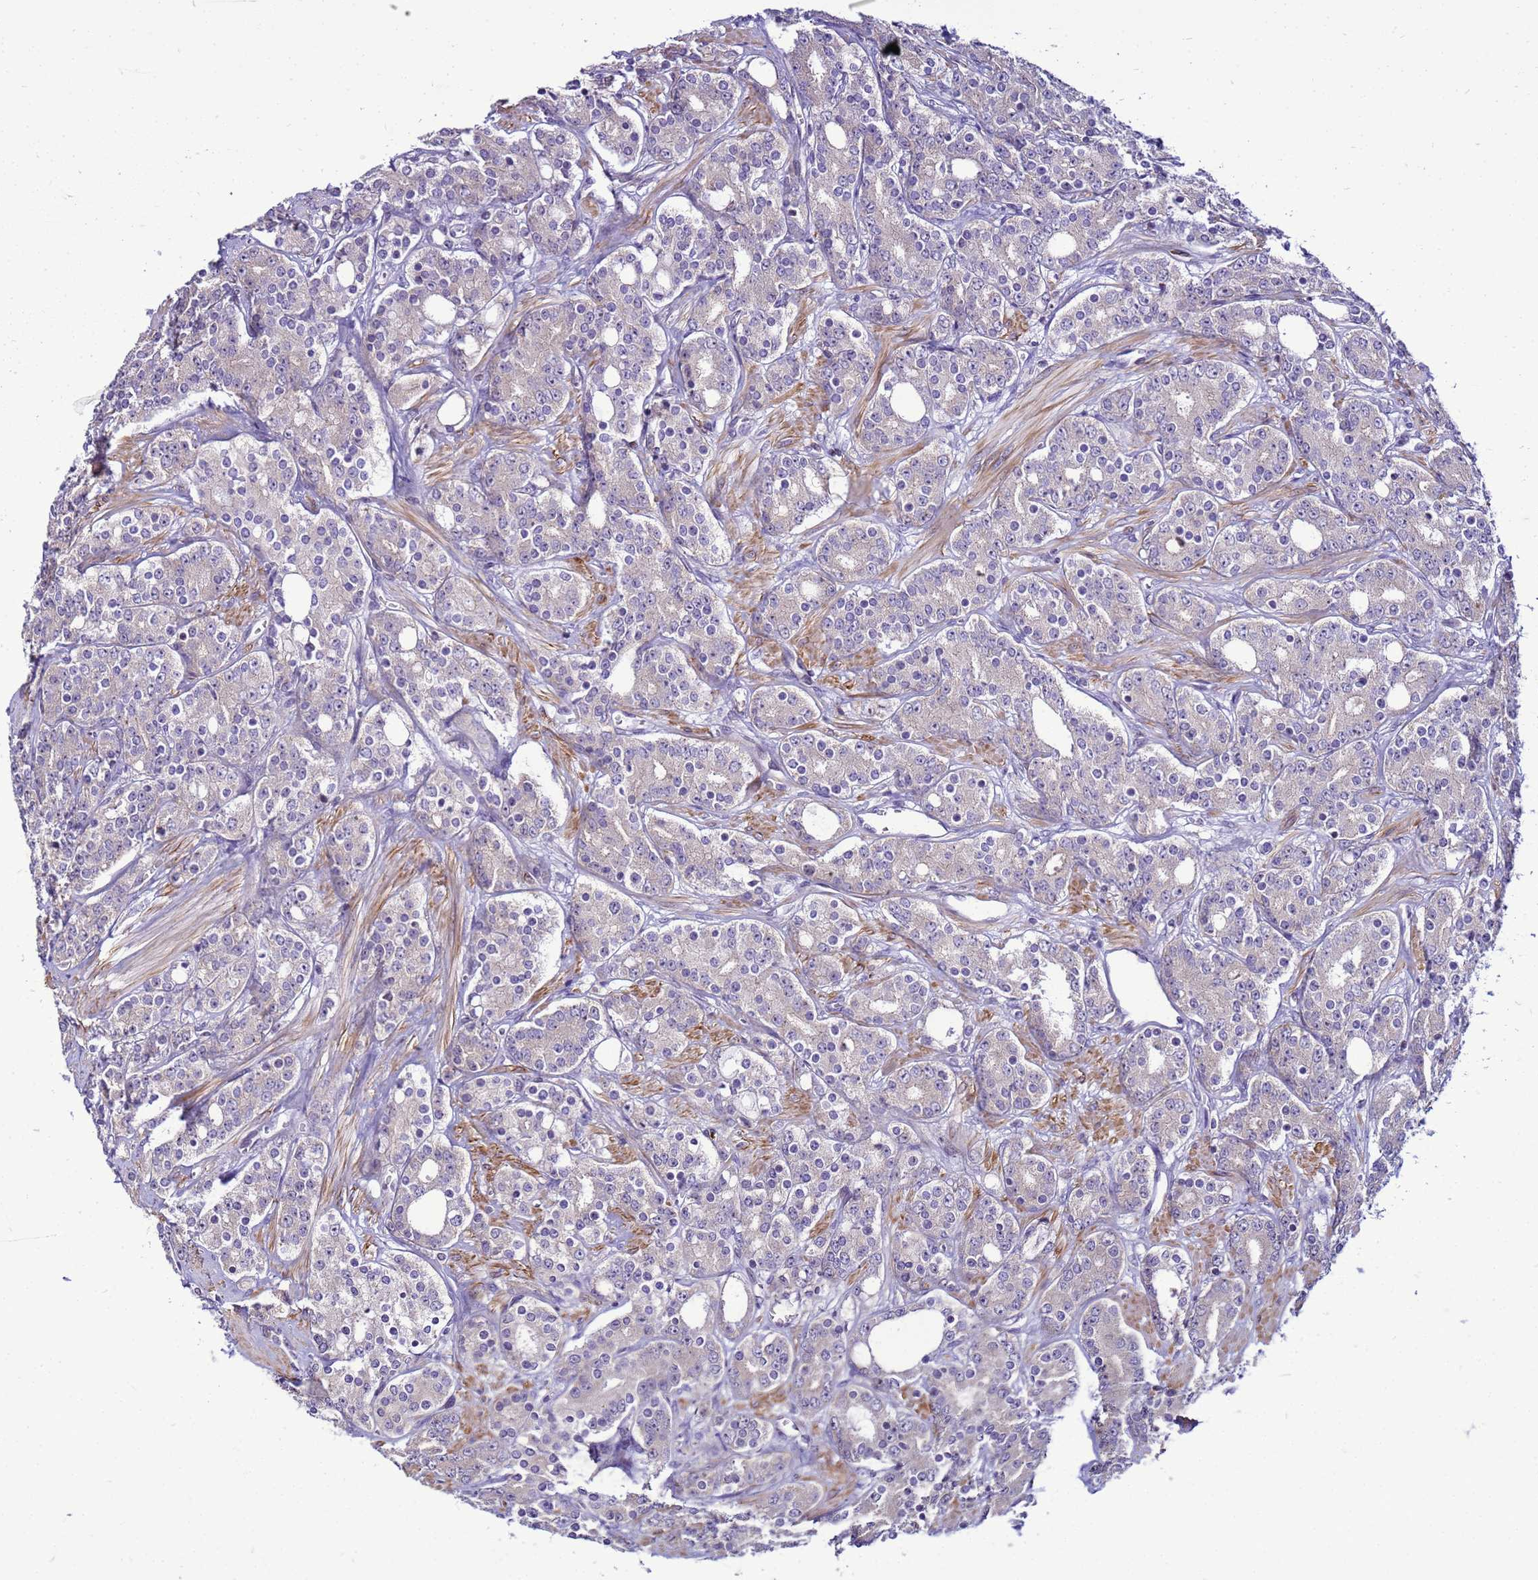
{"staining": {"intensity": "negative", "quantity": "none", "location": "none"}, "tissue": "prostate cancer", "cell_type": "Tumor cells", "image_type": "cancer", "snomed": [{"axis": "morphology", "description": "Adenocarcinoma, High grade"}, {"axis": "topography", "description": "Prostate"}], "caption": "Tumor cells show no significant expression in prostate cancer. (Brightfield microscopy of DAB immunohistochemistry (IHC) at high magnification).", "gene": "VPS4B", "patient": {"sex": "male", "age": 62}}